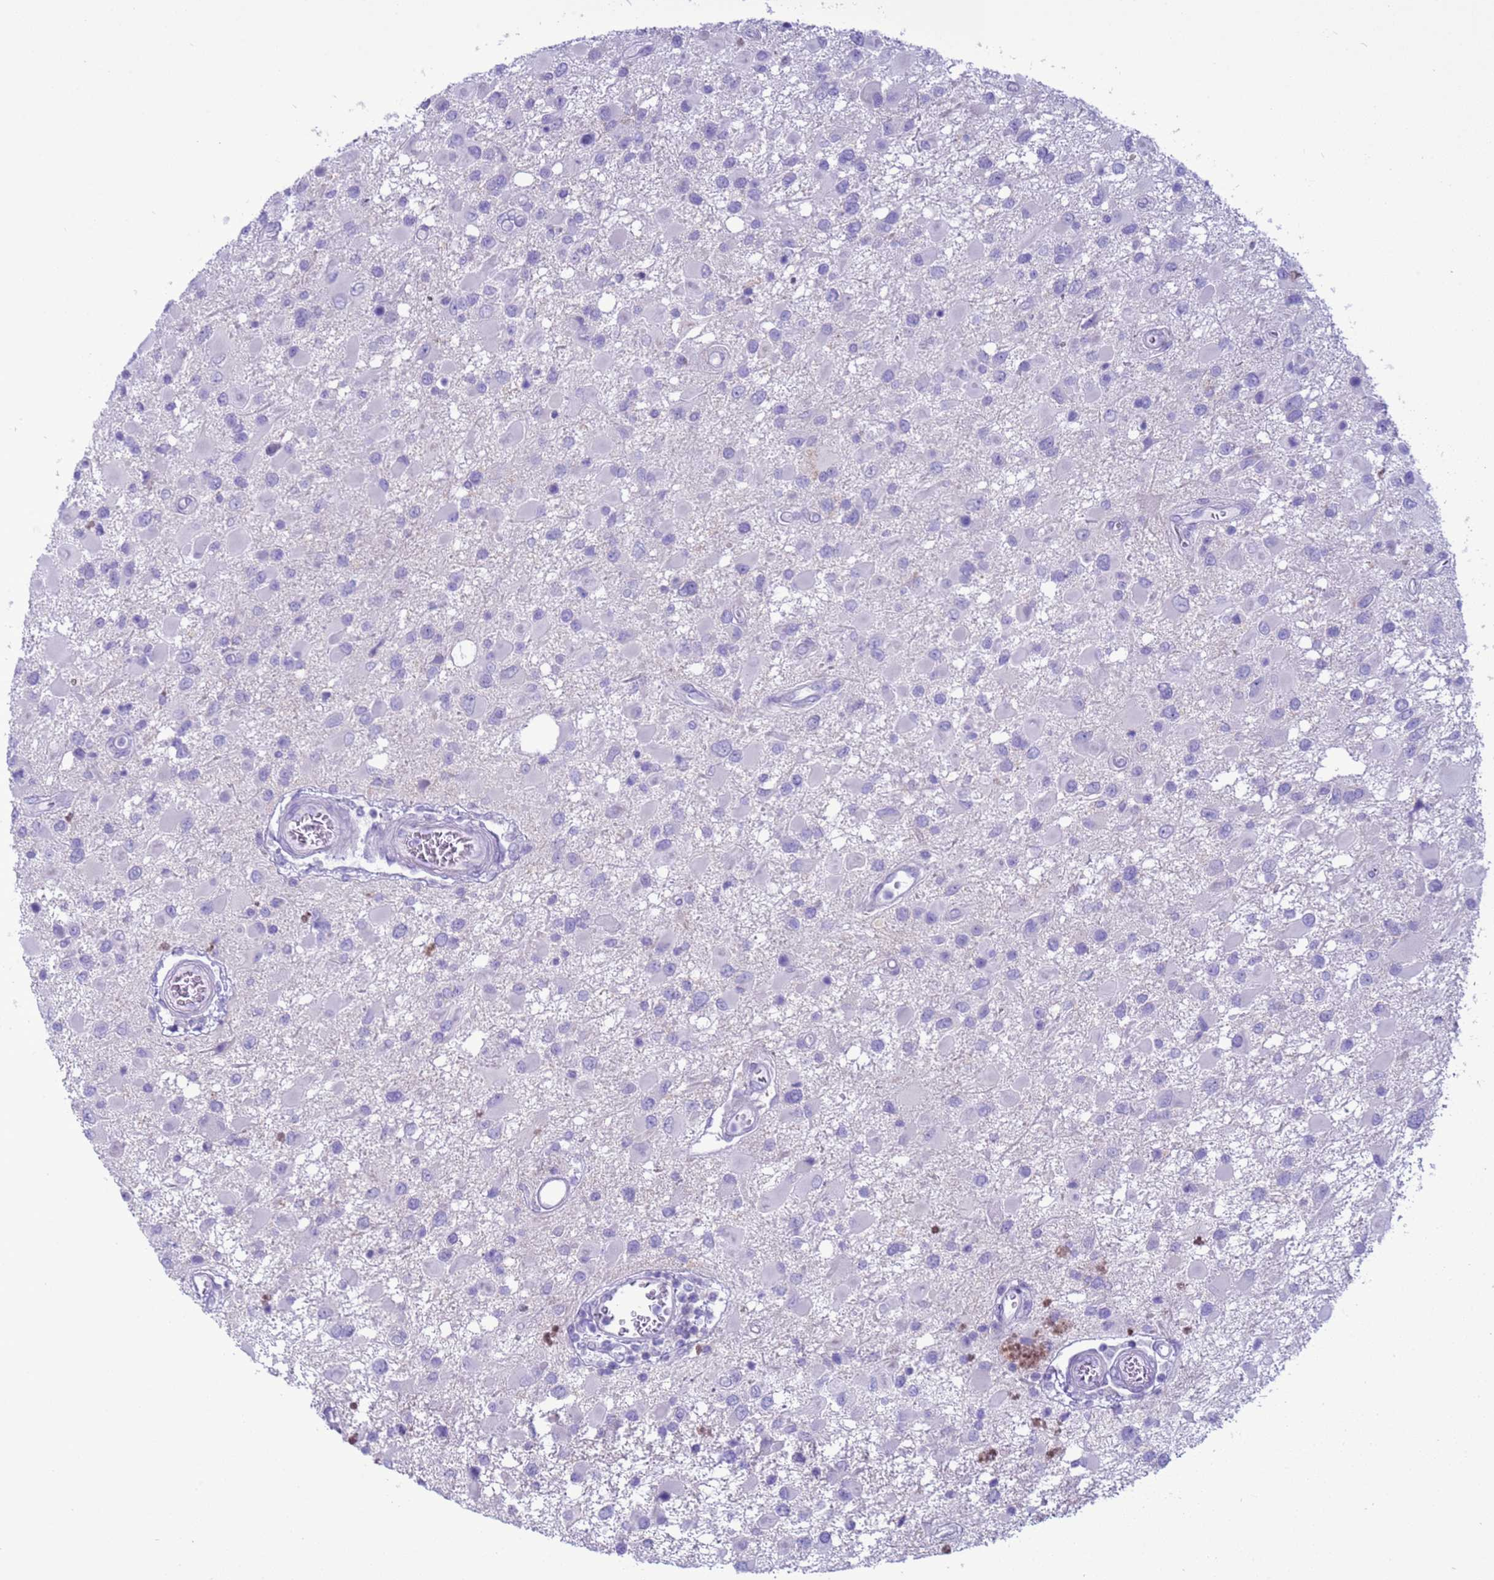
{"staining": {"intensity": "negative", "quantity": "none", "location": "none"}, "tissue": "glioma", "cell_type": "Tumor cells", "image_type": "cancer", "snomed": [{"axis": "morphology", "description": "Glioma, malignant, High grade"}, {"axis": "topography", "description": "Brain"}], "caption": "Tumor cells are negative for brown protein staining in glioma.", "gene": "CST4", "patient": {"sex": "male", "age": 53}}